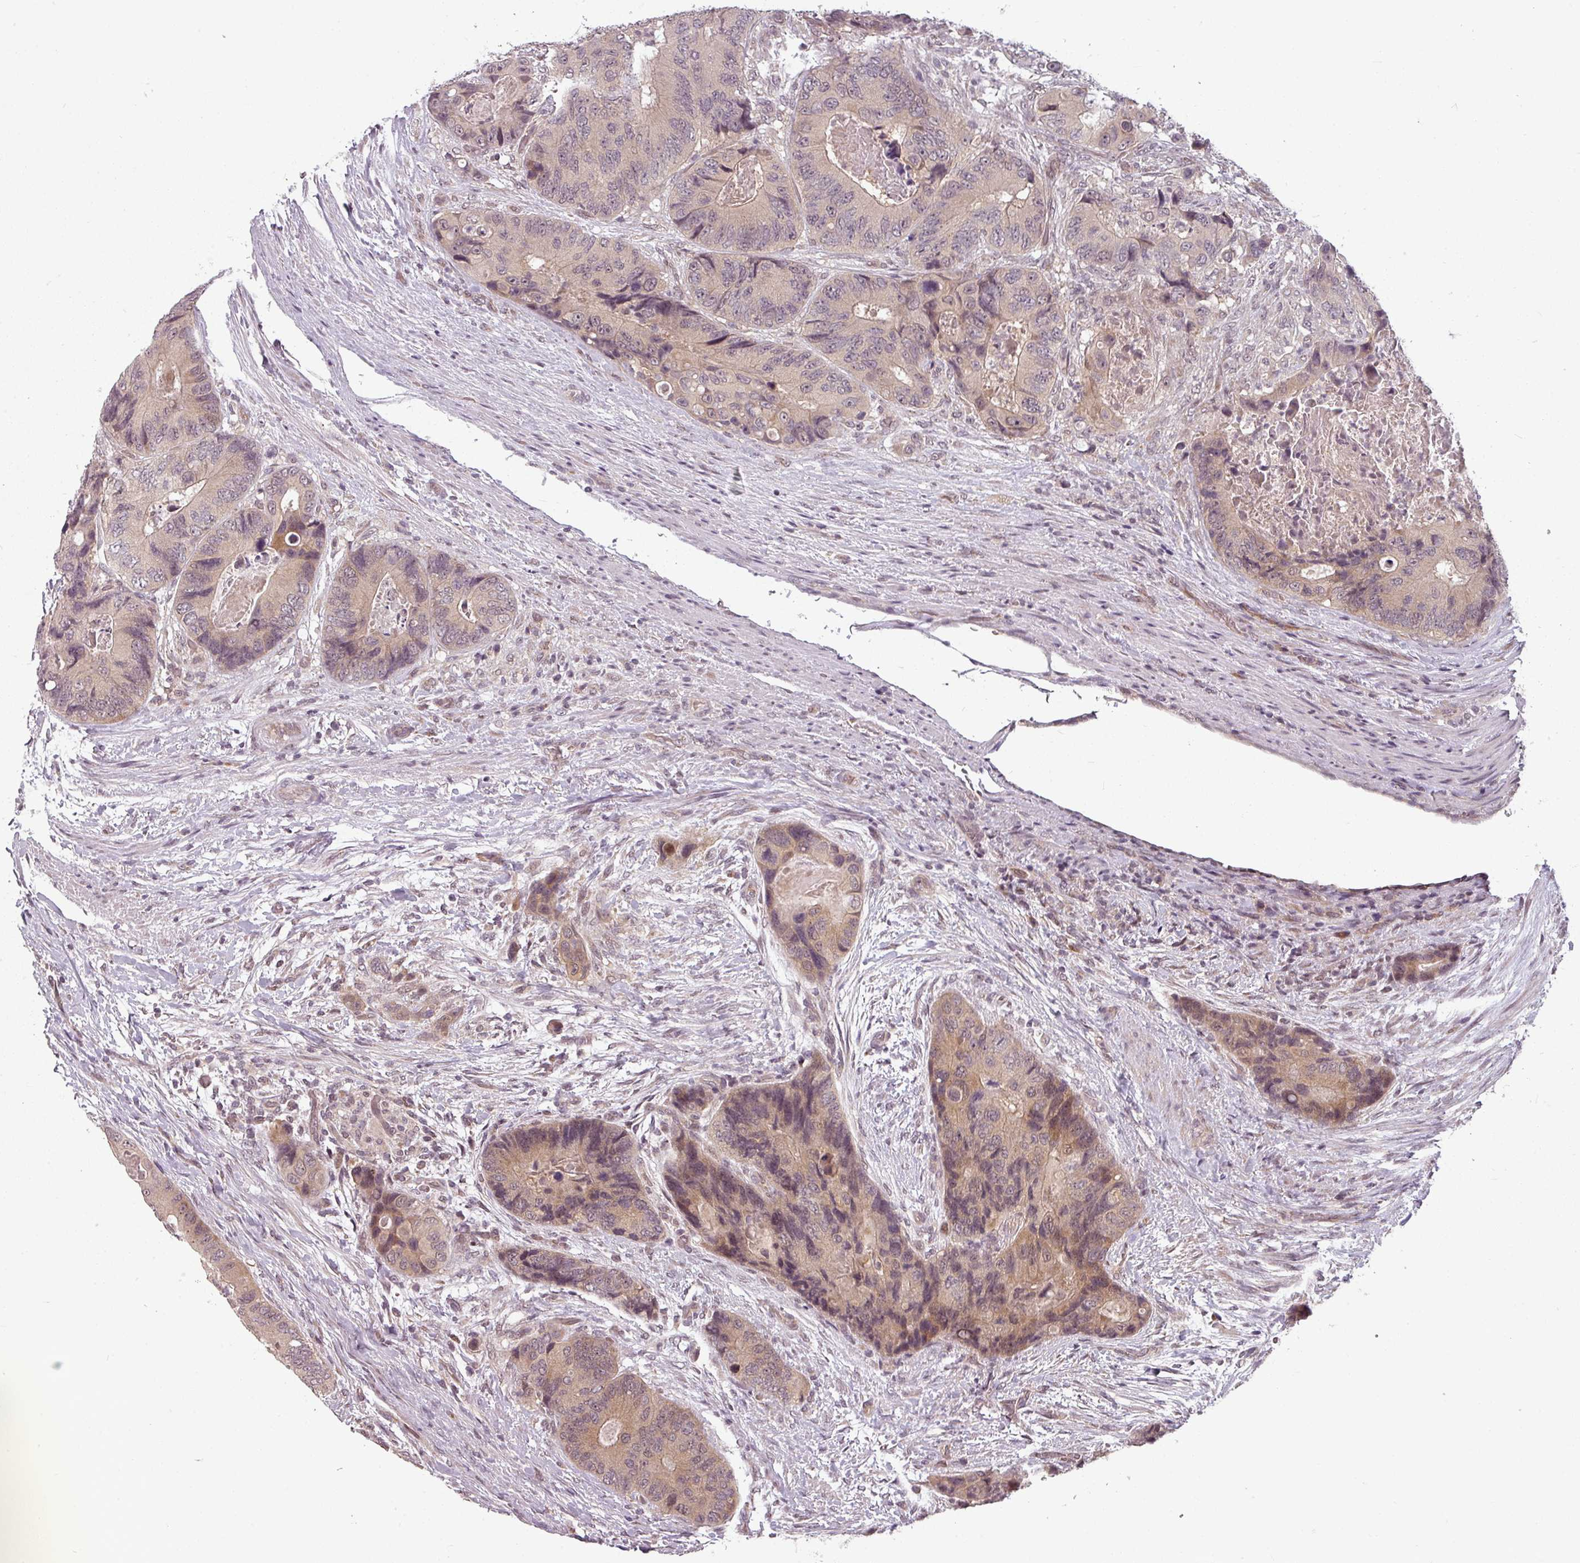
{"staining": {"intensity": "weak", "quantity": "25%-75%", "location": "cytoplasmic/membranous"}, "tissue": "colorectal cancer", "cell_type": "Tumor cells", "image_type": "cancer", "snomed": [{"axis": "morphology", "description": "Adenocarcinoma, NOS"}, {"axis": "topography", "description": "Colon"}], "caption": "The immunohistochemical stain highlights weak cytoplasmic/membranous positivity in tumor cells of colorectal cancer tissue.", "gene": "CLIC1", "patient": {"sex": "male", "age": 84}}